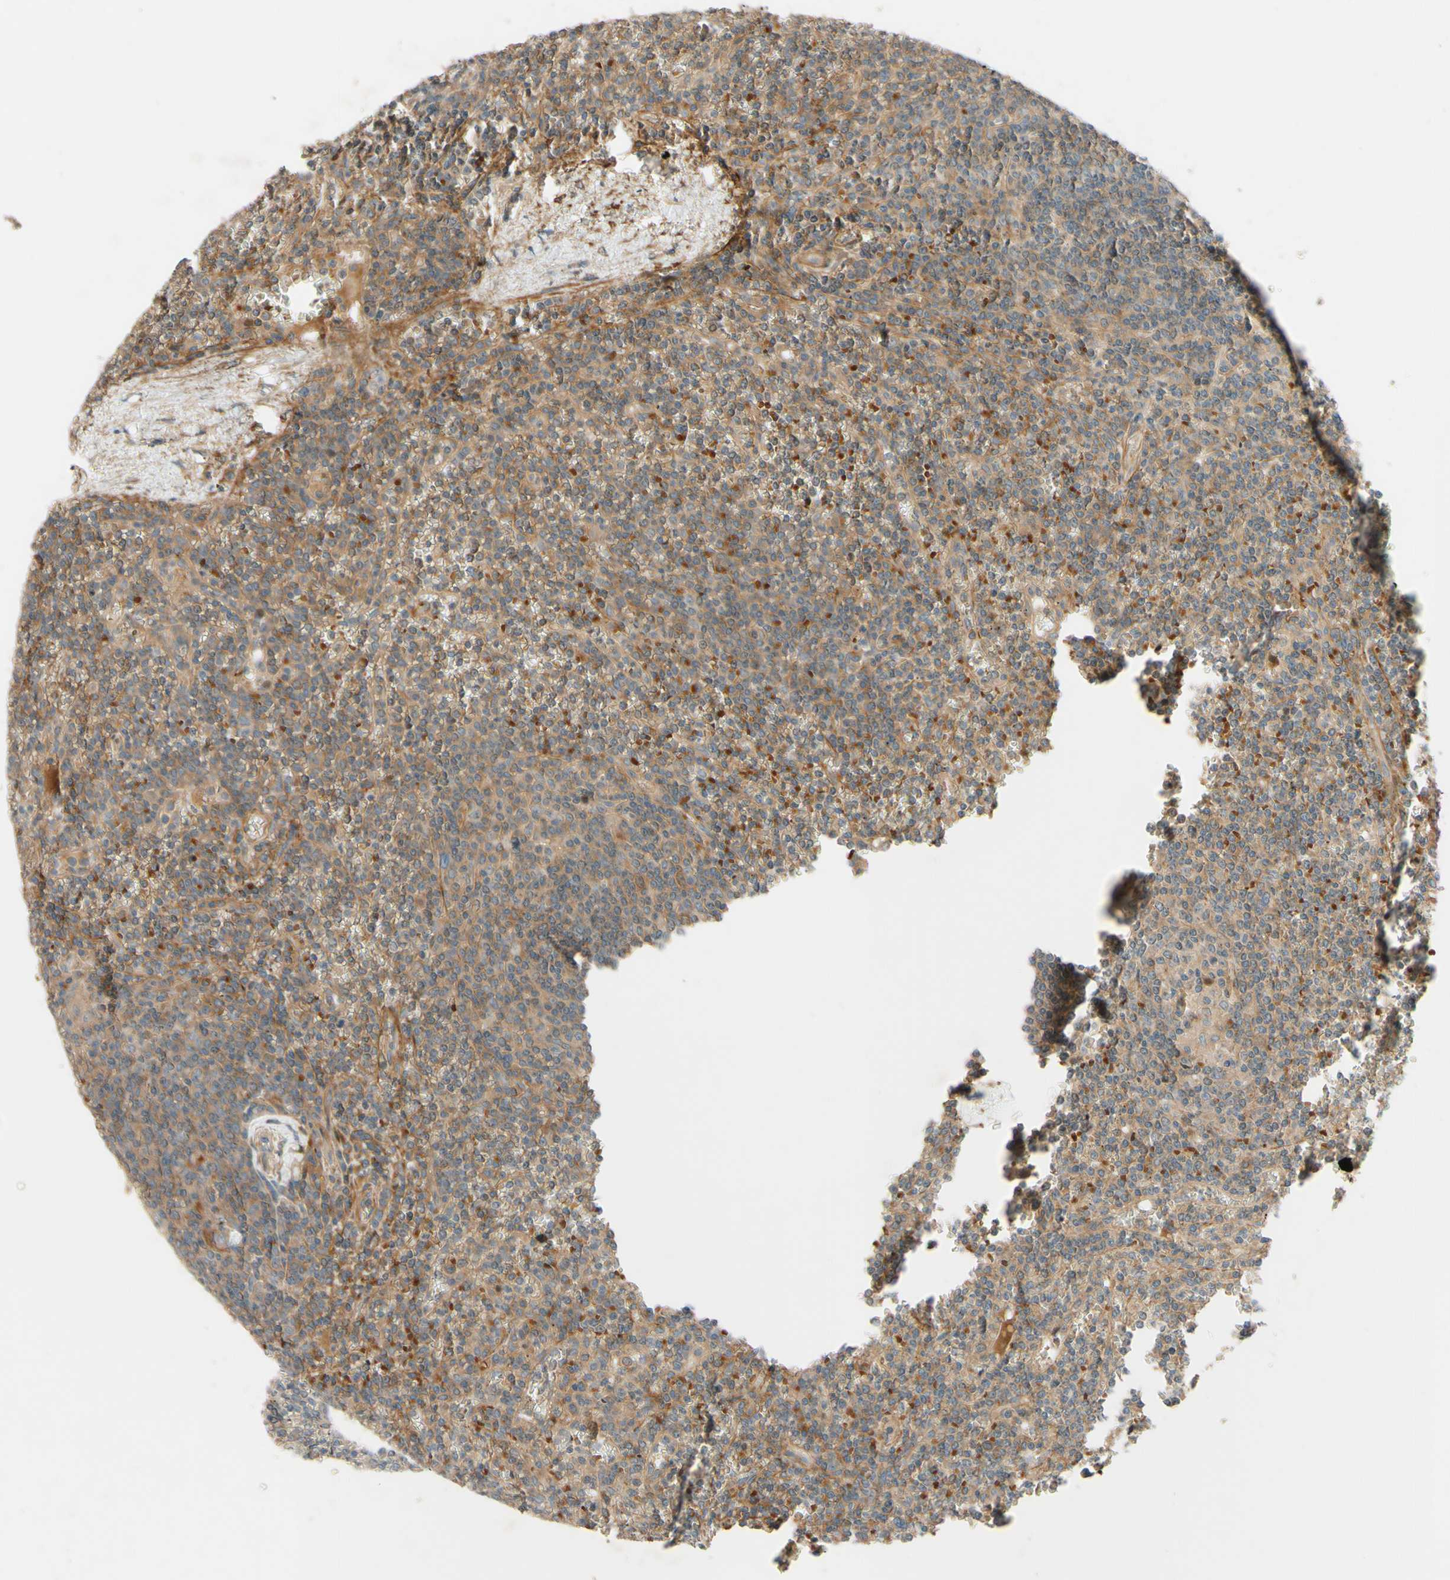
{"staining": {"intensity": "moderate", "quantity": ">75%", "location": "cytoplasmic/membranous"}, "tissue": "lymphoma", "cell_type": "Tumor cells", "image_type": "cancer", "snomed": [{"axis": "morphology", "description": "Malignant lymphoma, non-Hodgkin's type, Low grade"}, {"axis": "topography", "description": "Spleen"}], "caption": "A medium amount of moderate cytoplasmic/membranous staining is seen in about >75% of tumor cells in lymphoma tissue.", "gene": "ADAM17", "patient": {"sex": "female", "age": 19}}